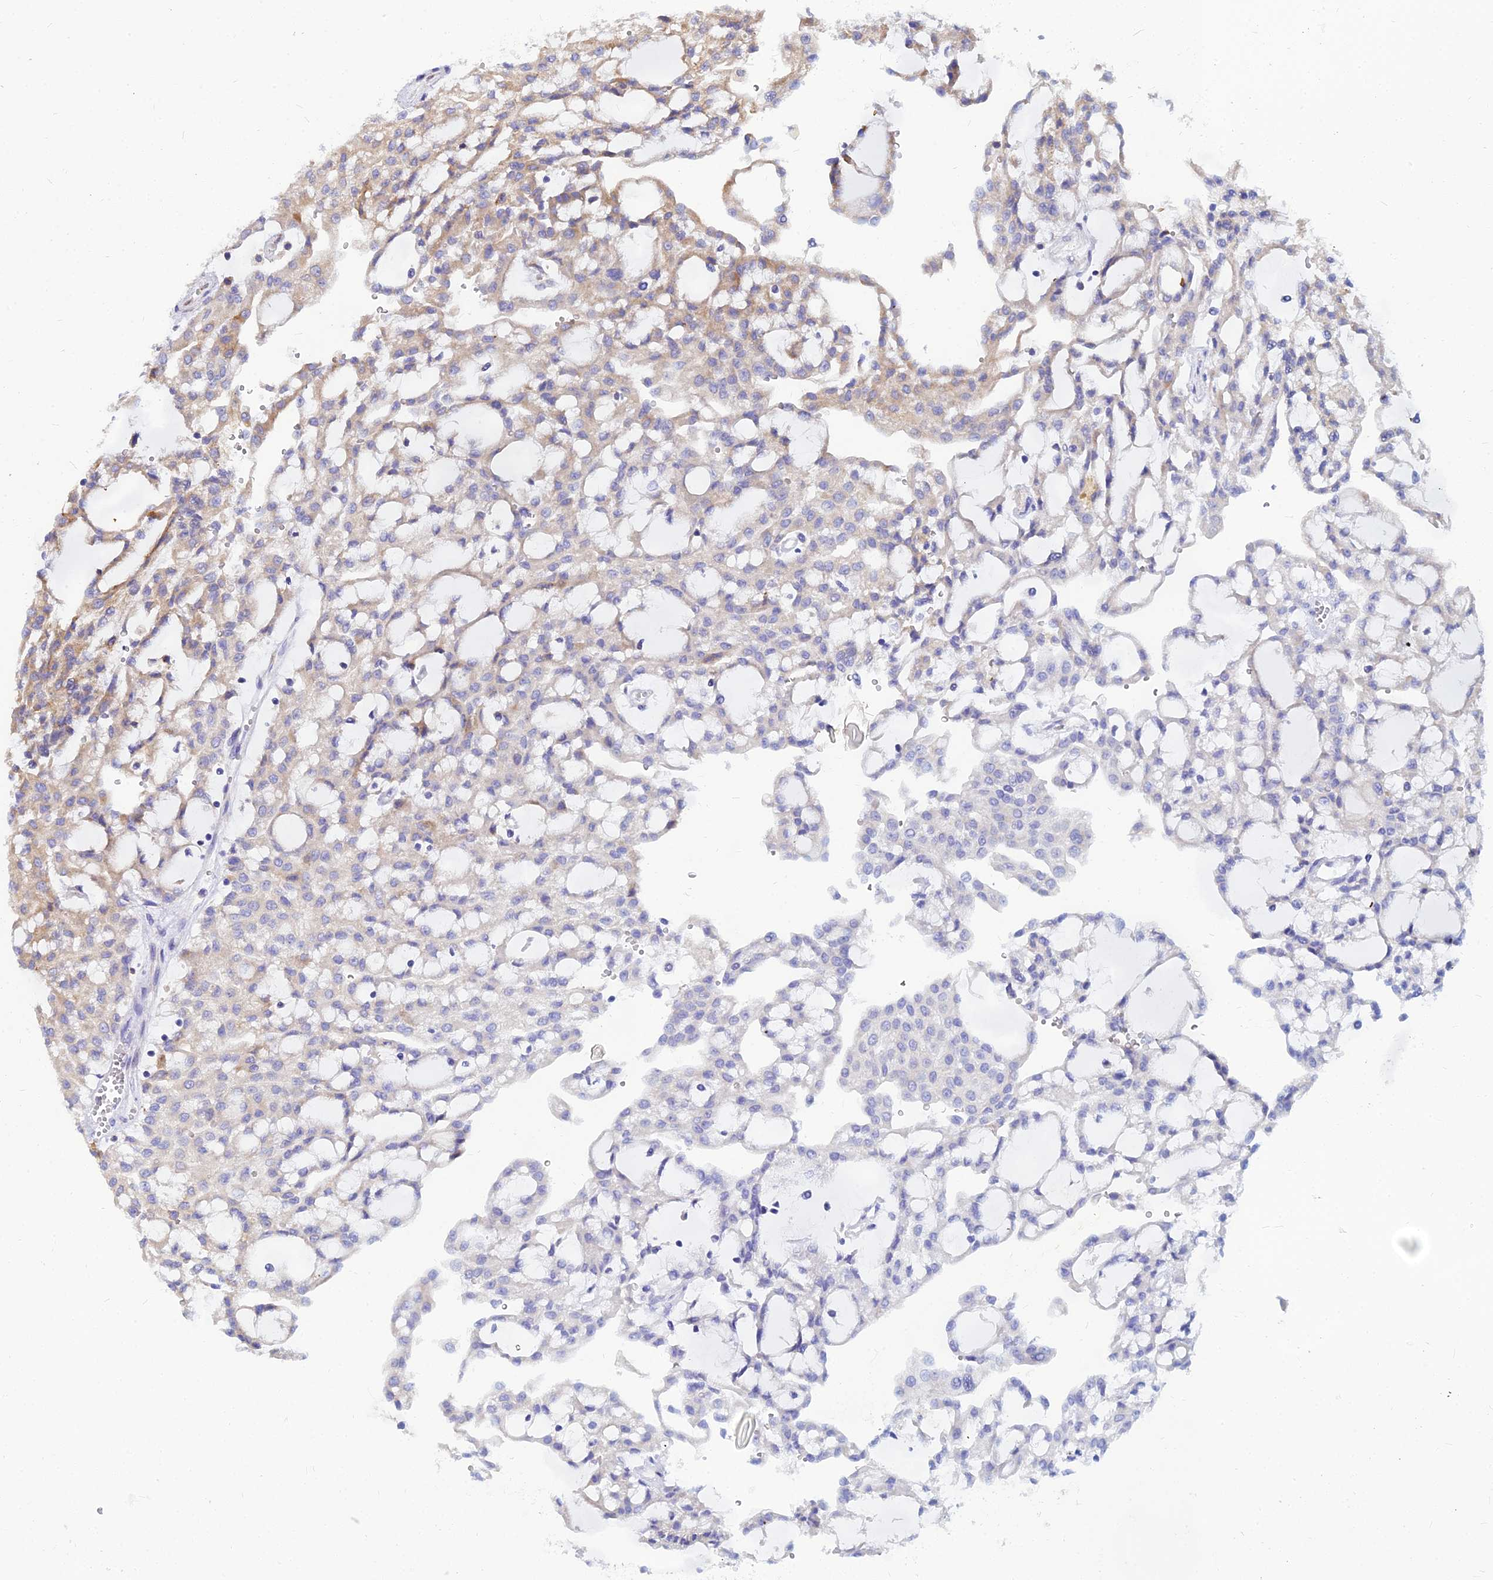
{"staining": {"intensity": "moderate", "quantity": "25%-75%", "location": "cytoplasmic/membranous"}, "tissue": "renal cancer", "cell_type": "Tumor cells", "image_type": "cancer", "snomed": [{"axis": "morphology", "description": "Adenocarcinoma, NOS"}, {"axis": "topography", "description": "Kidney"}], "caption": "A high-resolution micrograph shows immunohistochemistry (IHC) staining of renal cancer (adenocarcinoma), which demonstrates moderate cytoplasmic/membranous staining in about 25%-75% of tumor cells.", "gene": "CCT6B", "patient": {"sex": "male", "age": 63}}